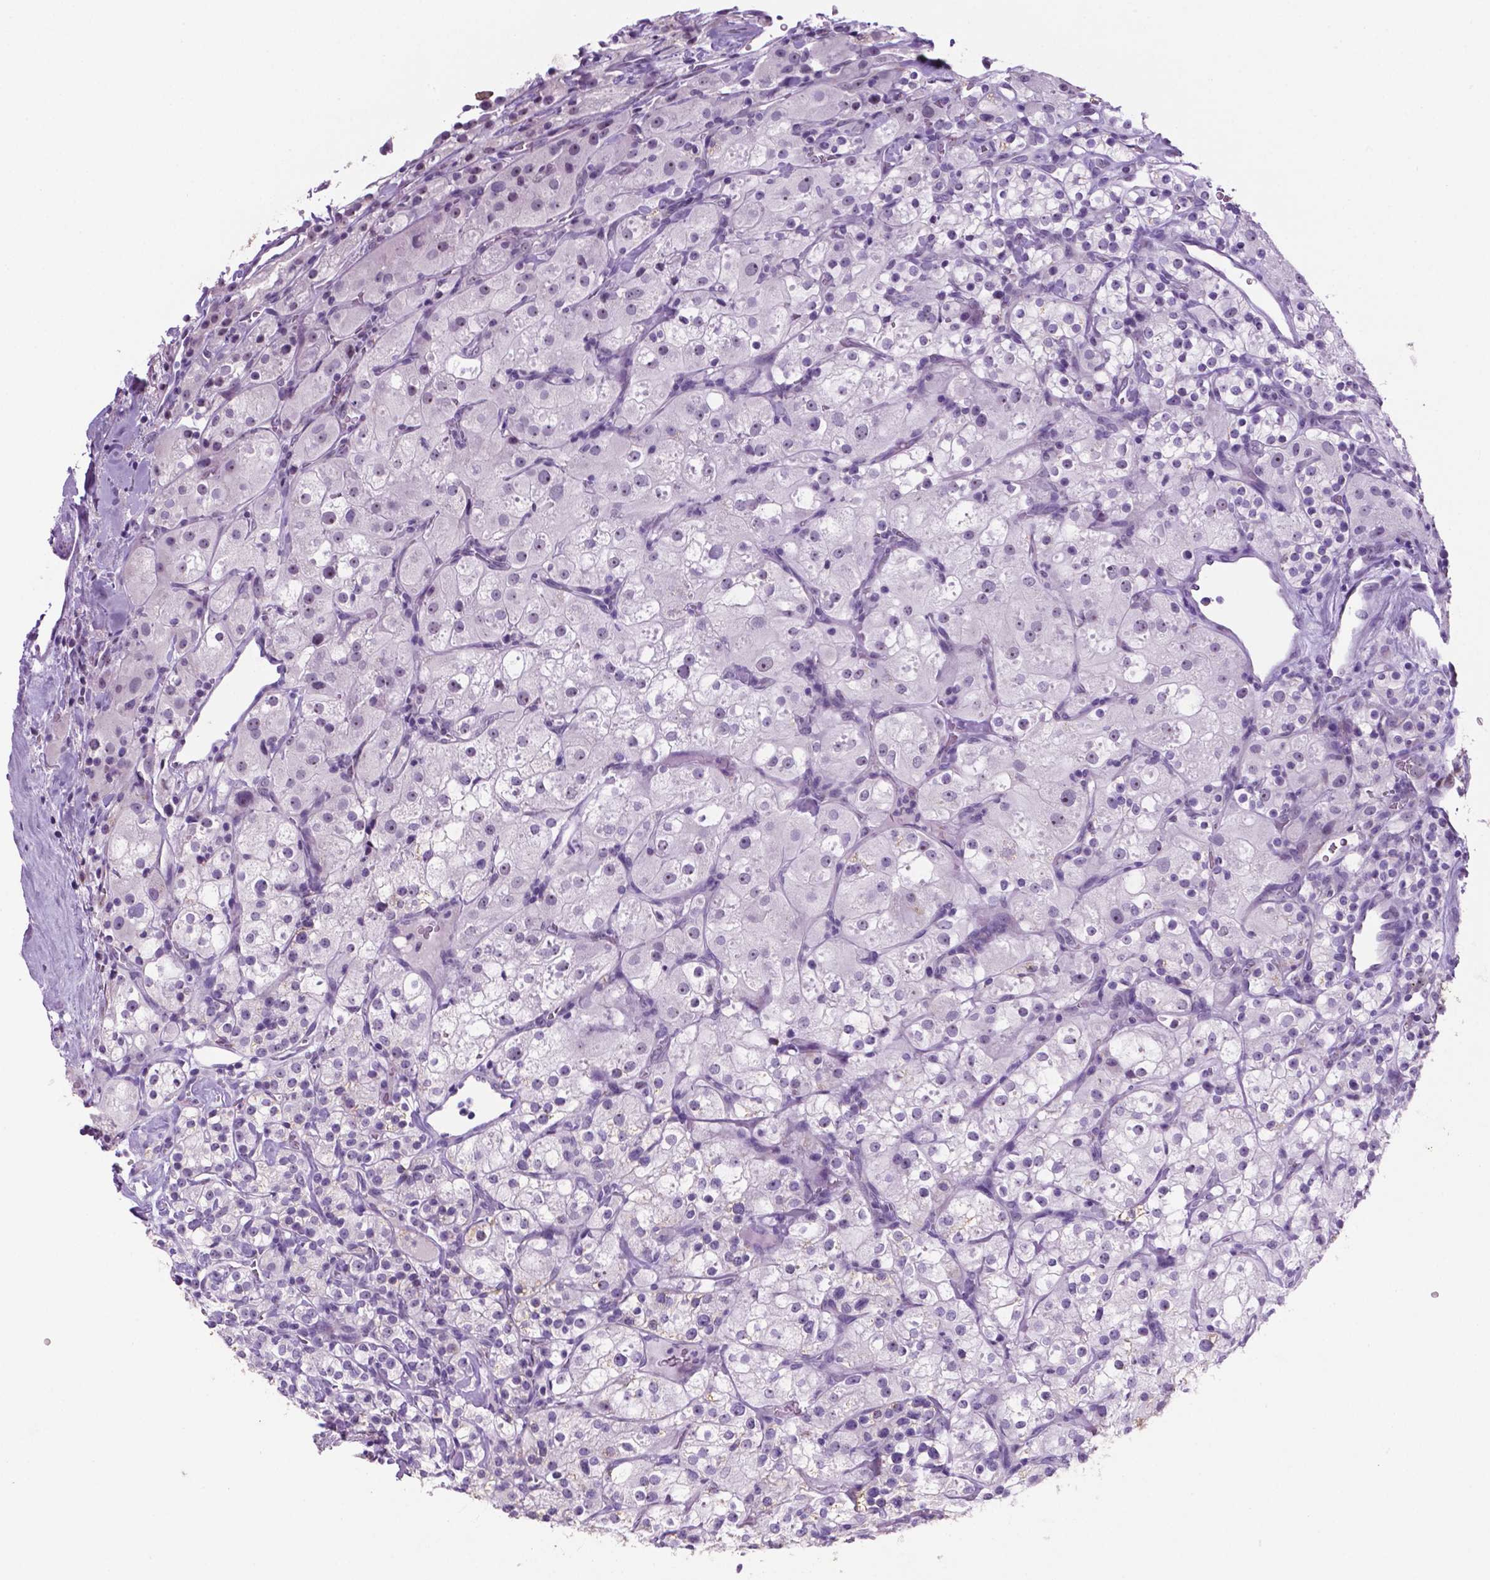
{"staining": {"intensity": "negative", "quantity": "none", "location": "none"}, "tissue": "renal cancer", "cell_type": "Tumor cells", "image_type": "cancer", "snomed": [{"axis": "morphology", "description": "Adenocarcinoma, NOS"}, {"axis": "topography", "description": "Kidney"}], "caption": "The photomicrograph shows no significant staining in tumor cells of renal adenocarcinoma.", "gene": "C18orf21", "patient": {"sex": "male", "age": 77}}